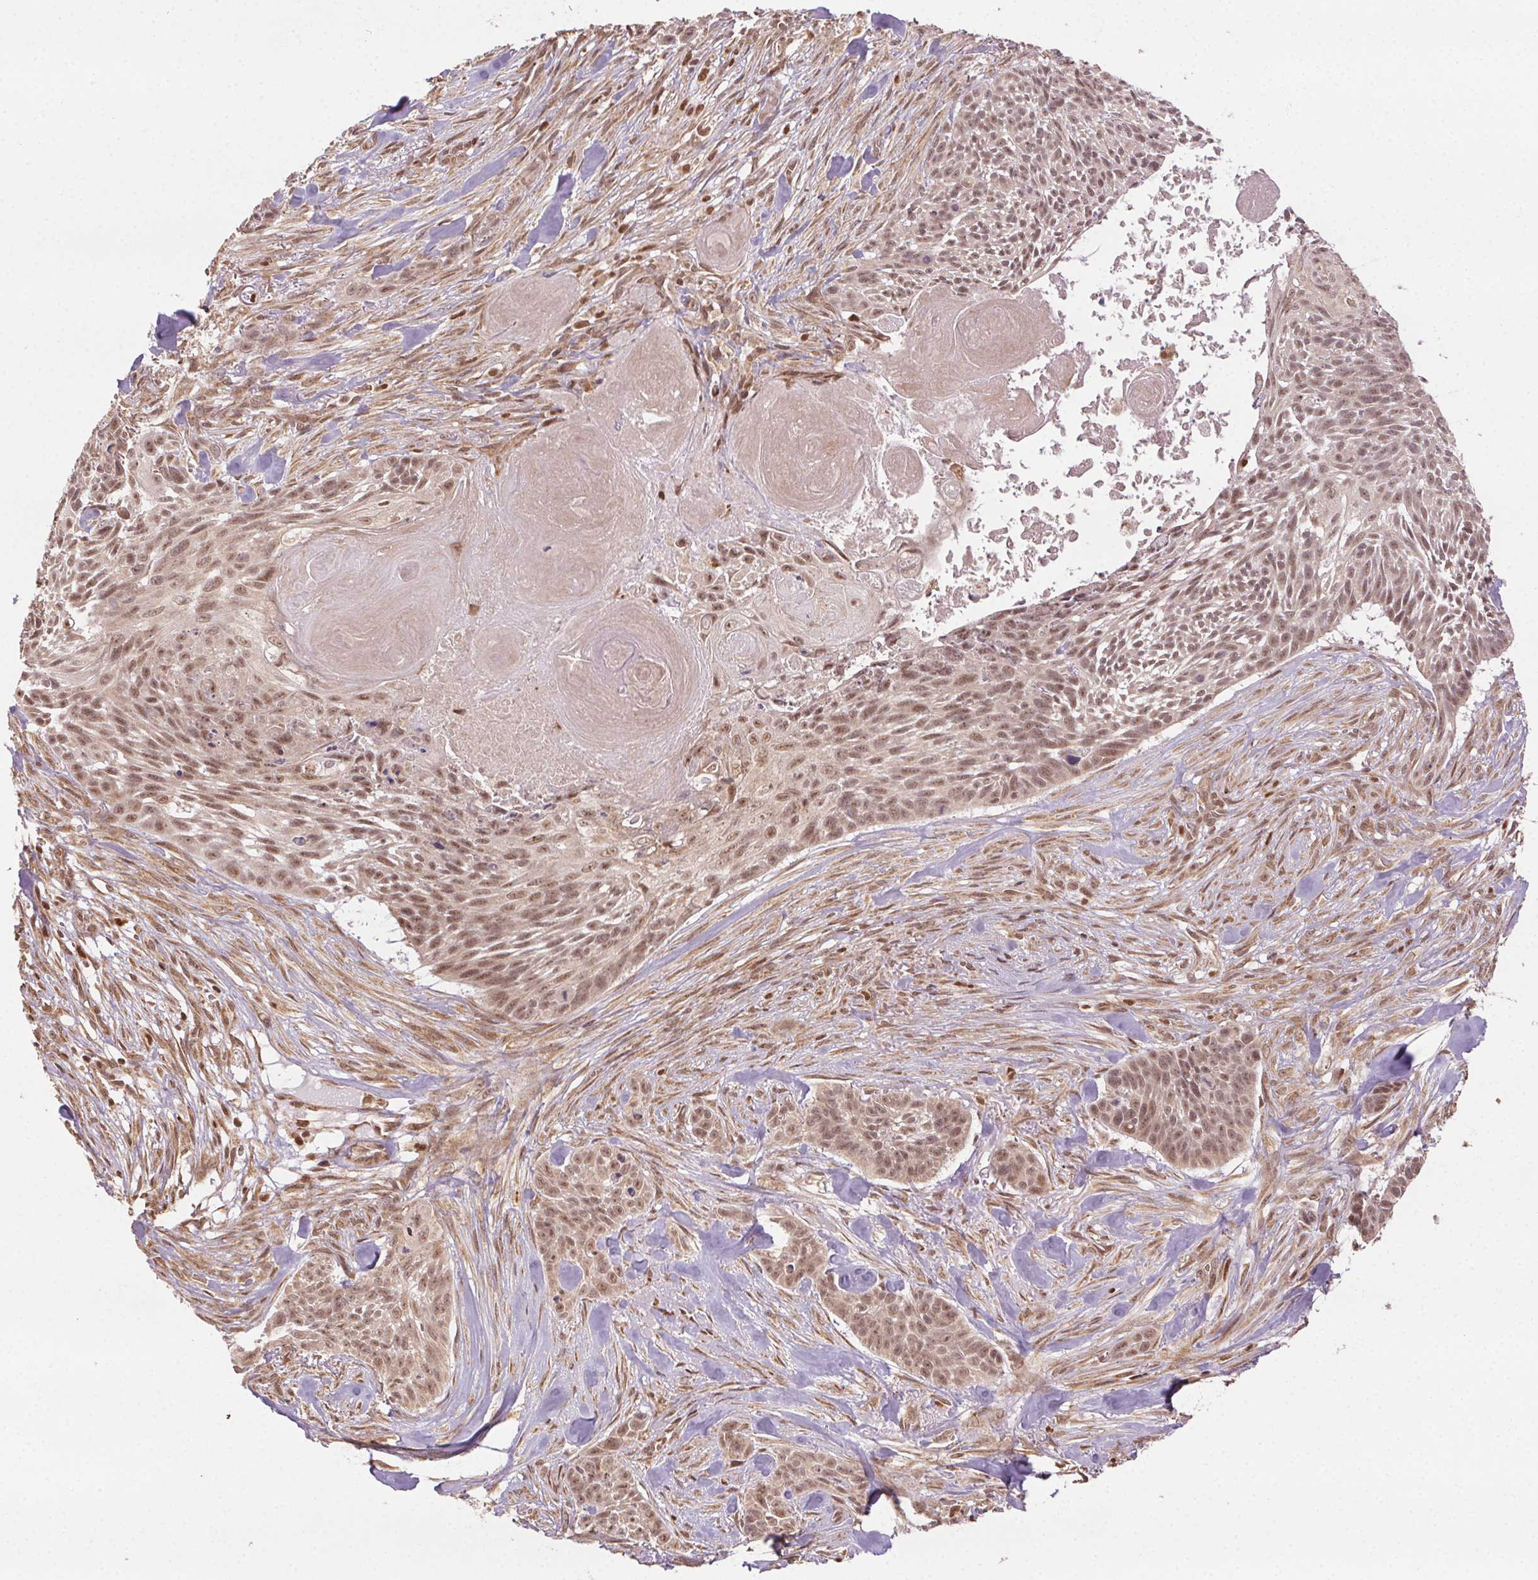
{"staining": {"intensity": "moderate", "quantity": ">75%", "location": "nuclear"}, "tissue": "skin cancer", "cell_type": "Tumor cells", "image_type": "cancer", "snomed": [{"axis": "morphology", "description": "Basal cell carcinoma"}, {"axis": "topography", "description": "Skin"}], "caption": "Immunohistochemistry (DAB (3,3'-diaminobenzidine)) staining of skin cancer (basal cell carcinoma) exhibits moderate nuclear protein positivity in approximately >75% of tumor cells.", "gene": "TREML4", "patient": {"sex": "male", "age": 87}}